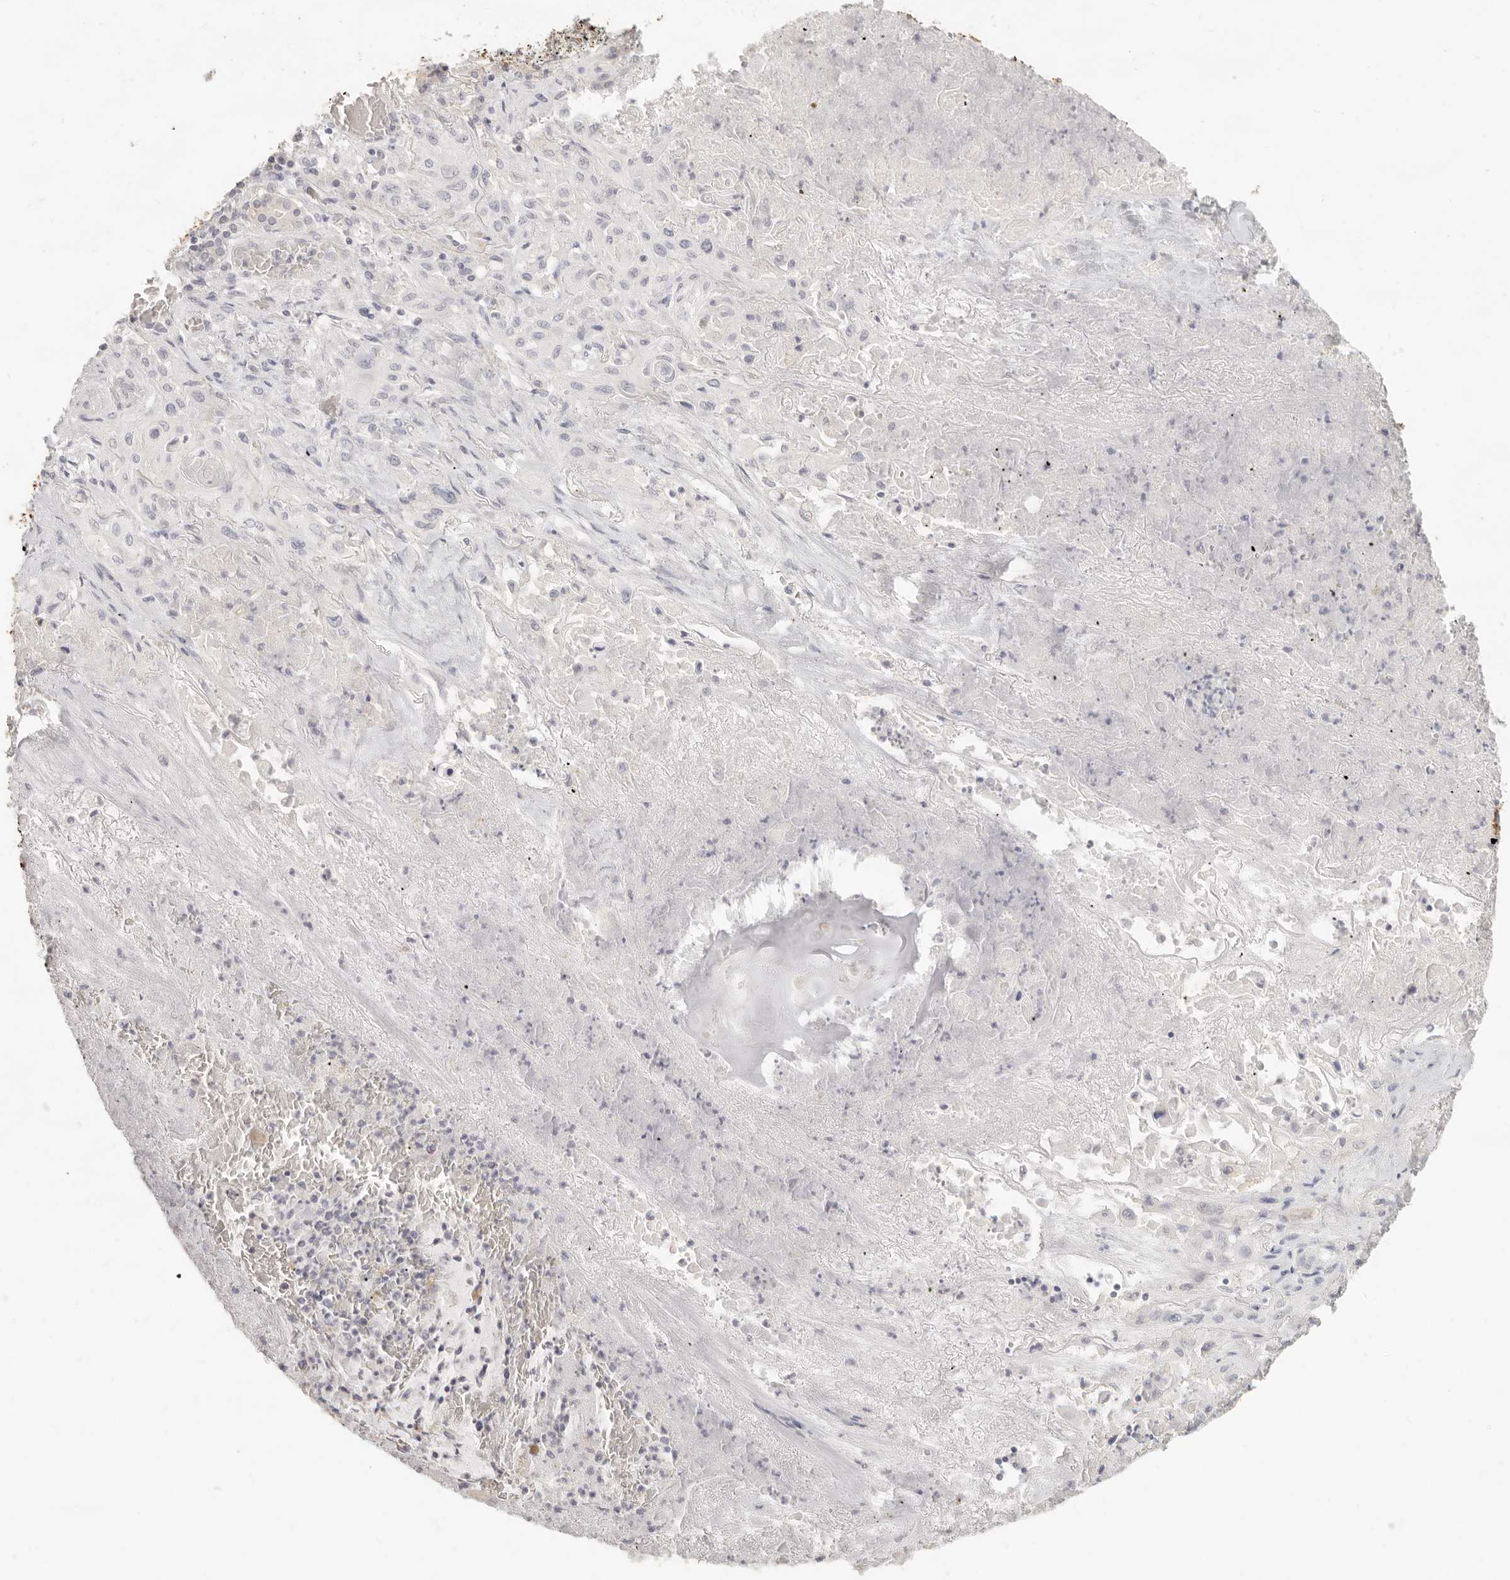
{"staining": {"intensity": "negative", "quantity": "none", "location": "none"}, "tissue": "lung cancer", "cell_type": "Tumor cells", "image_type": "cancer", "snomed": [{"axis": "morphology", "description": "Squamous cell carcinoma, NOS"}, {"axis": "topography", "description": "Lung"}], "caption": "High power microscopy photomicrograph of an IHC histopathology image of lung cancer (squamous cell carcinoma), revealing no significant positivity in tumor cells.", "gene": "EPCAM", "patient": {"sex": "female", "age": 47}}